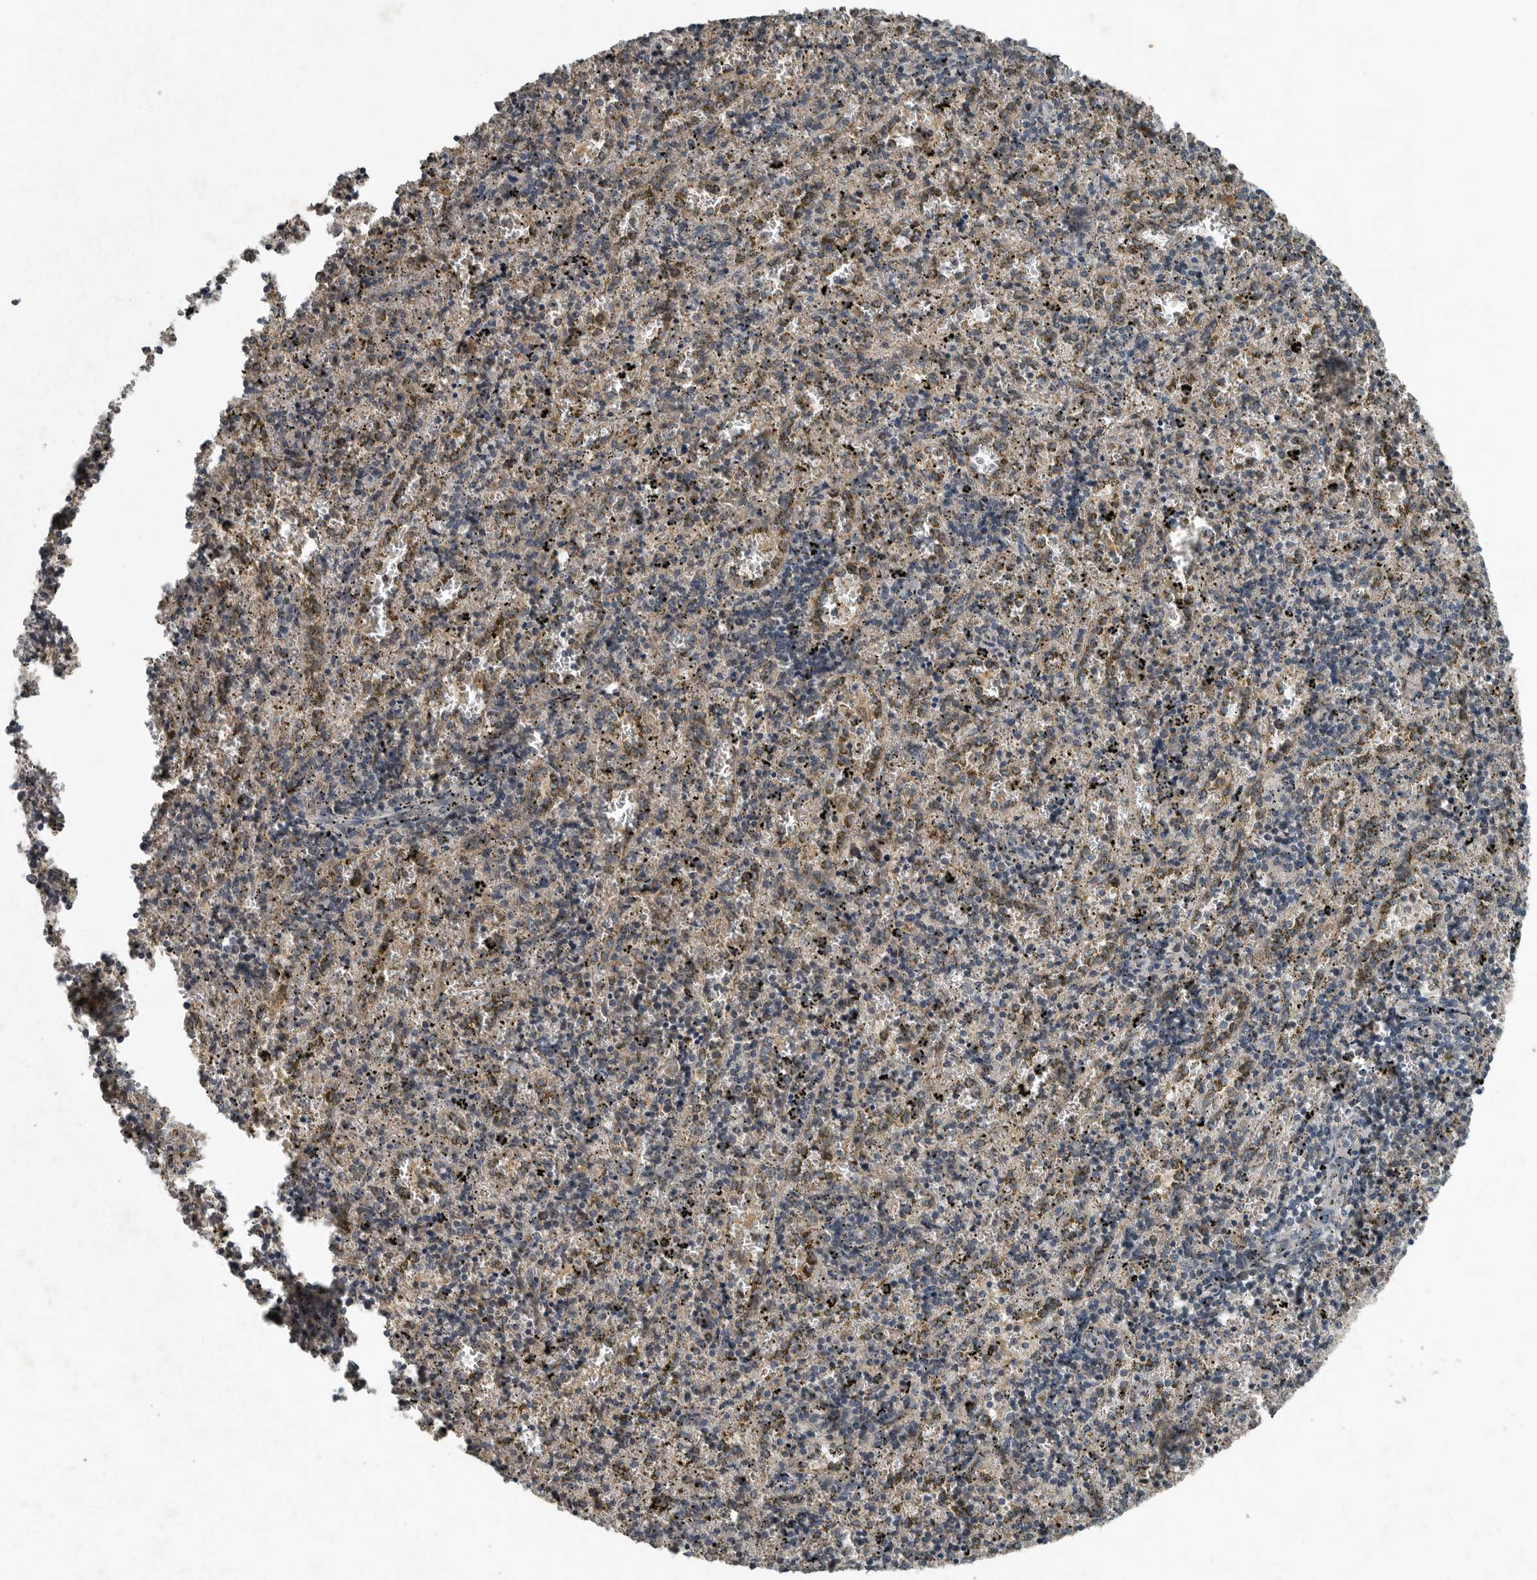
{"staining": {"intensity": "moderate", "quantity": "25%-75%", "location": "cytoplasmic/membranous"}, "tissue": "spleen", "cell_type": "Cells in red pulp", "image_type": "normal", "snomed": [{"axis": "morphology", "description": "Normal tissue, NOS"}, {"axis": "topography", "description": "Spleen"}], "caption": "Spleen was stained to show a protein in brown. There is medium levels of moderate cytoplasmic/membranous positivity in about 25%-75% of cells in red pulp. Nuclei are stained in blue.", "gene": "IL6ST", "patient": {"sex": "male", "age": 11}}